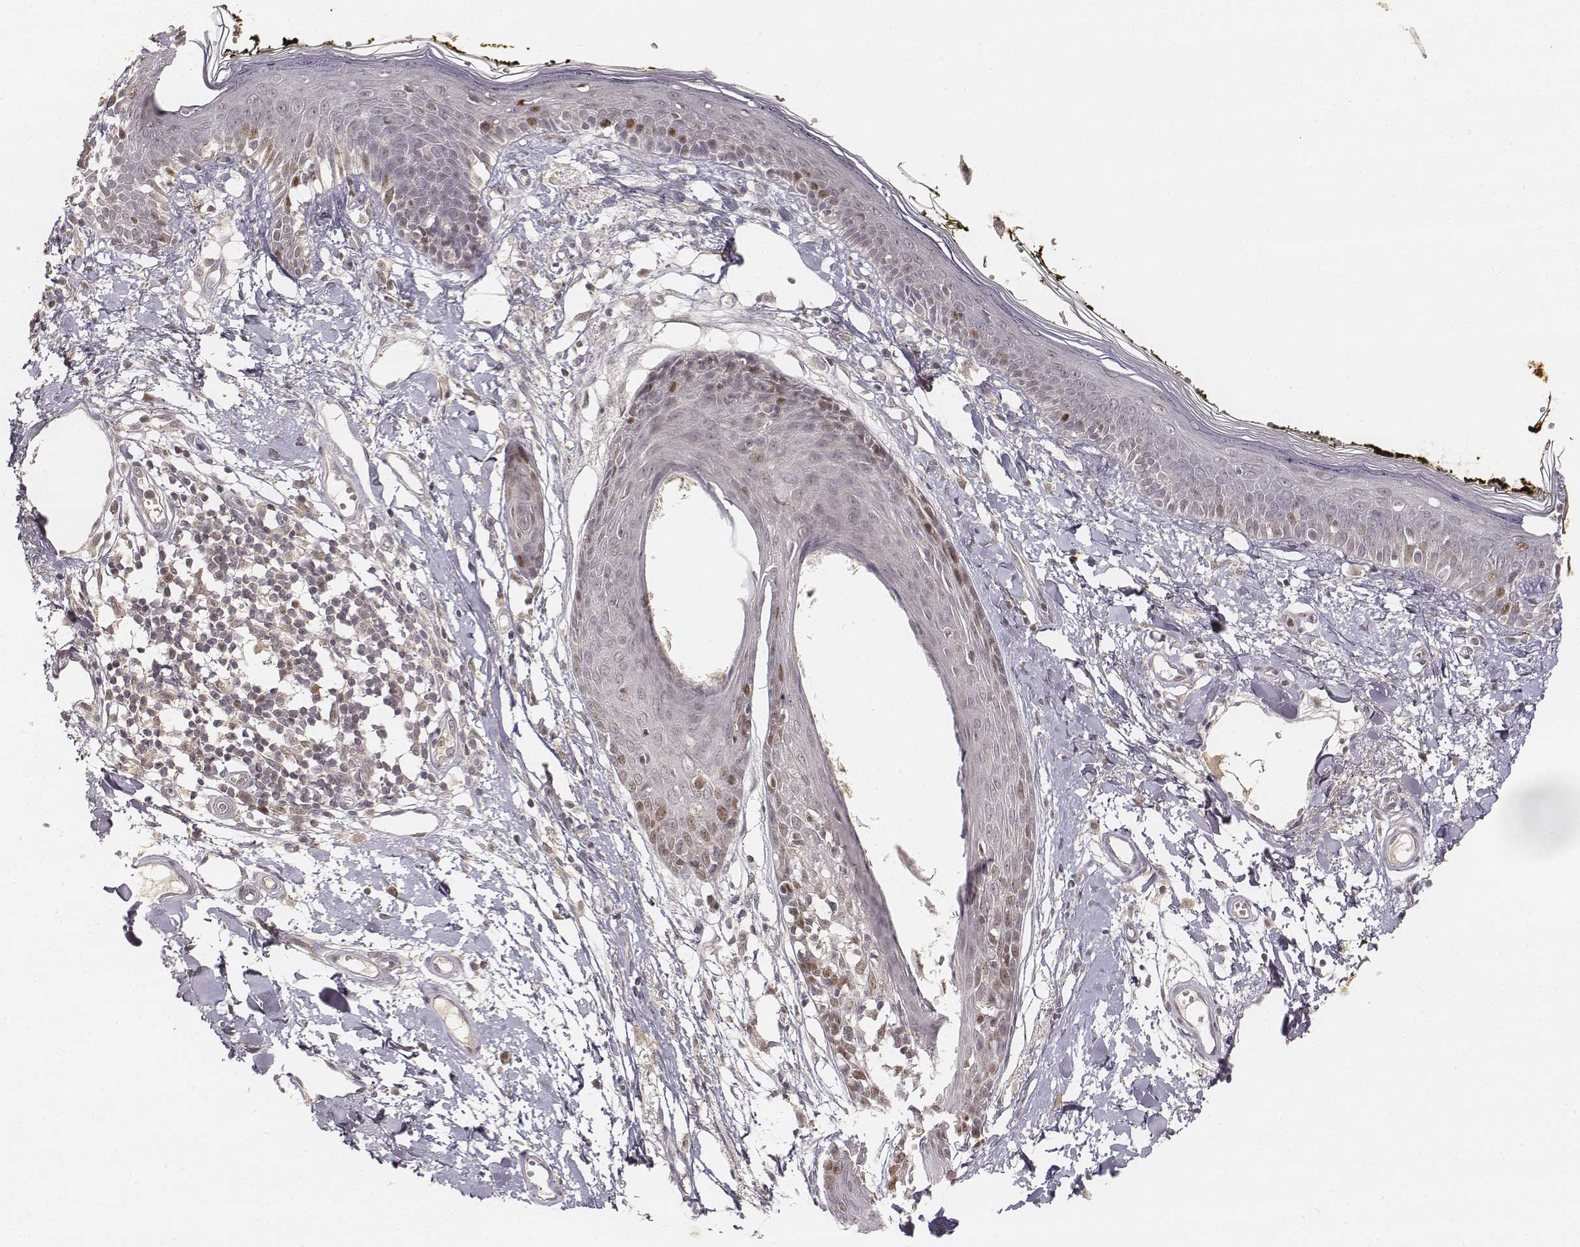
{"staining": {"intensity": "negative", "quantity": "none", "location": "none"}, "tissue": "skin", "cell_type": "Fibroblasts", "image_type": "normal", "snomed": [{"axis": "morphology", "description": "Normal tissue, NOS"}, {"axis": "topography", "description": "Skin"}], "caption": "Skin stained for a protein using immunohistochemistry shows no staining fibroblasts.", "gene": "FANCD2", "patient": {"sex": "male", "age": 76}}